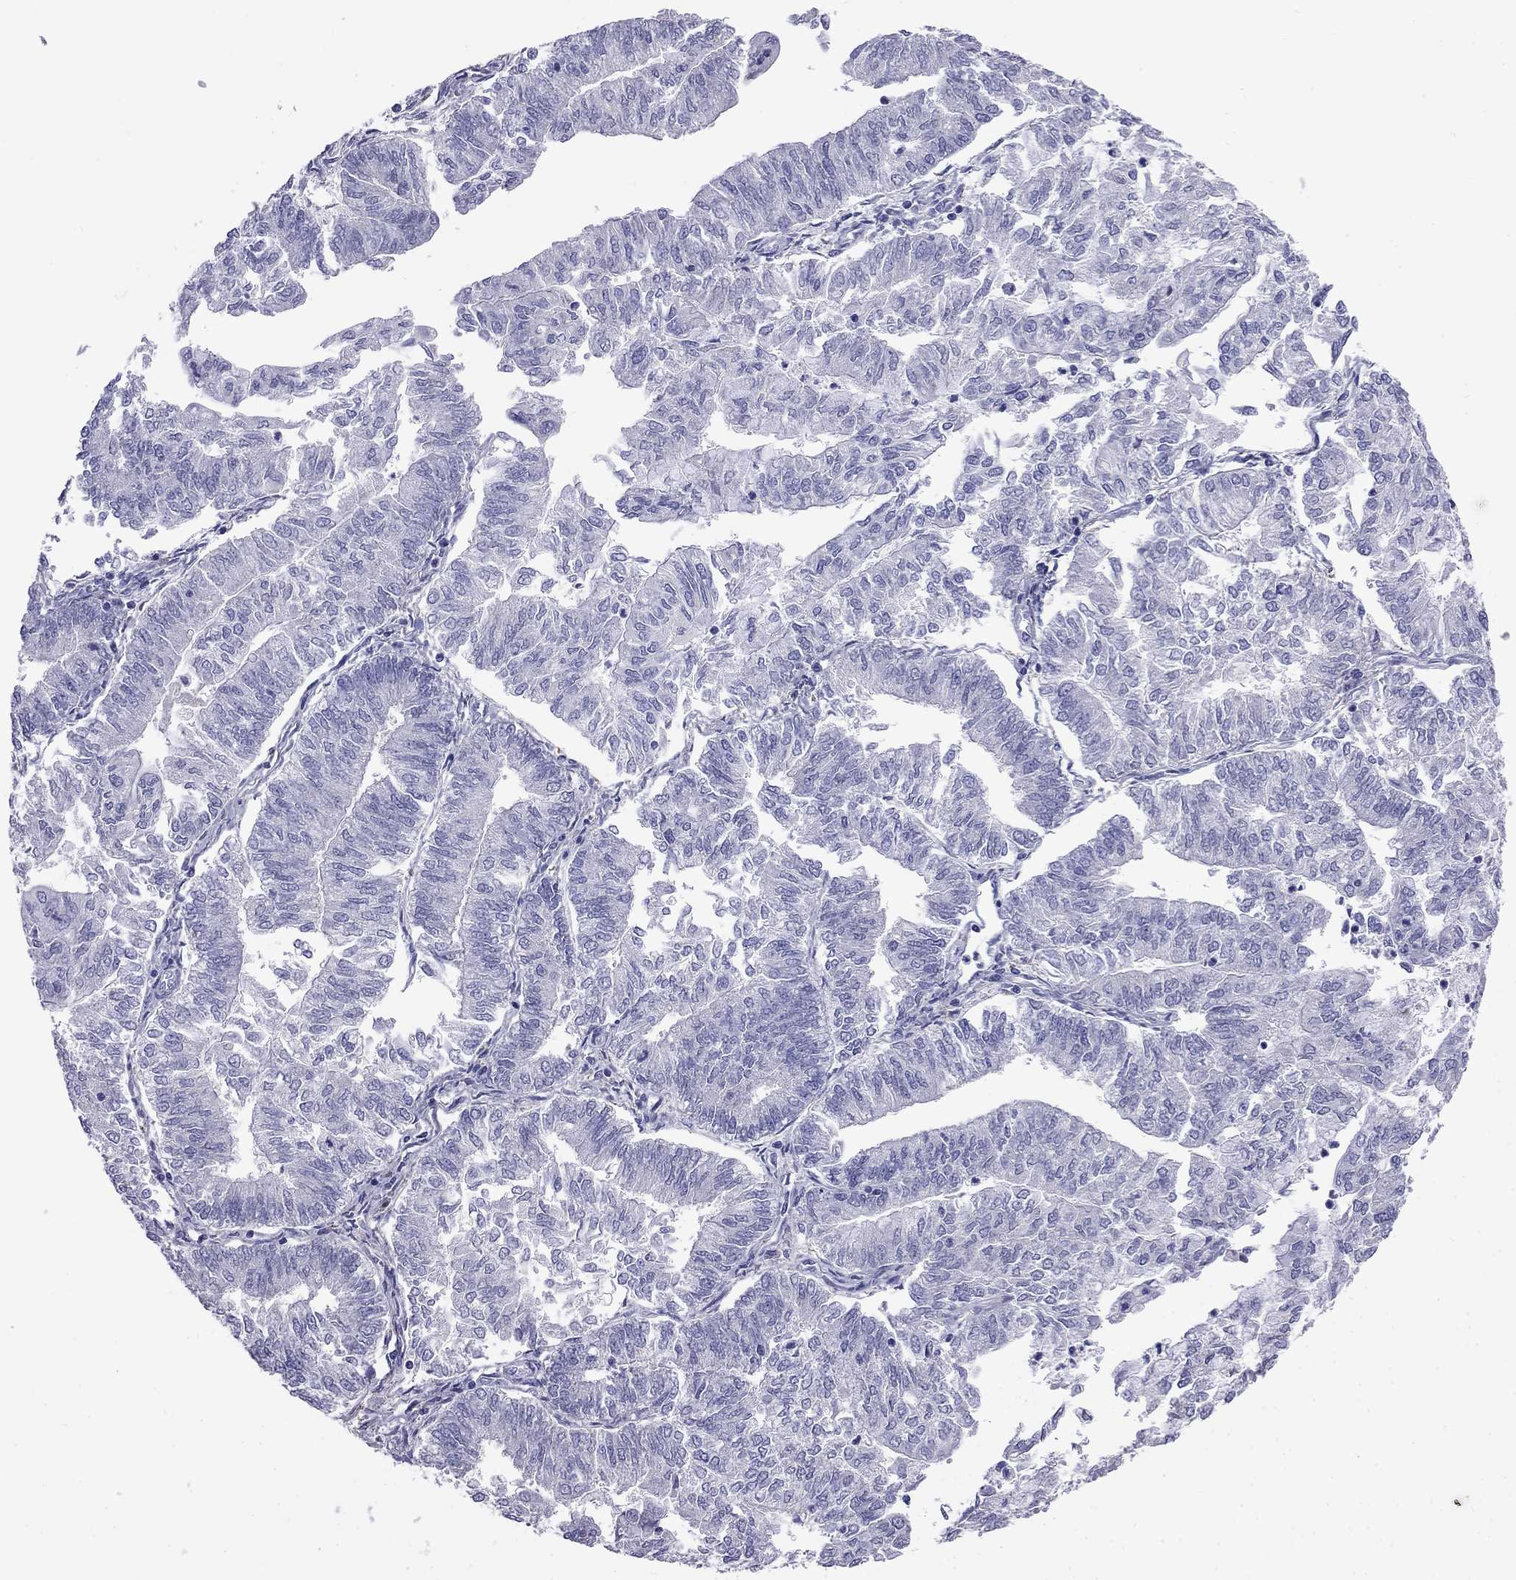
{"staining": {"intensity": "negative", "quantity": "none", "location": "none"}, "tissue": "endometrial cancer", "cell_type": "Tumor cells", "image_type": "cancer", "snomed": [{"axis": "morphology", "description": "Adenocarcinoma, NOS"}, {"axis": "topography", "description": "Endometrium"}], "caption": "Immunohistochemical staining of adenocarcinoma (endometrial) demonstrates no significant expression in tumor cells.", "gene": "ODF4", "patient": {"sex": "female", "age": 59}}